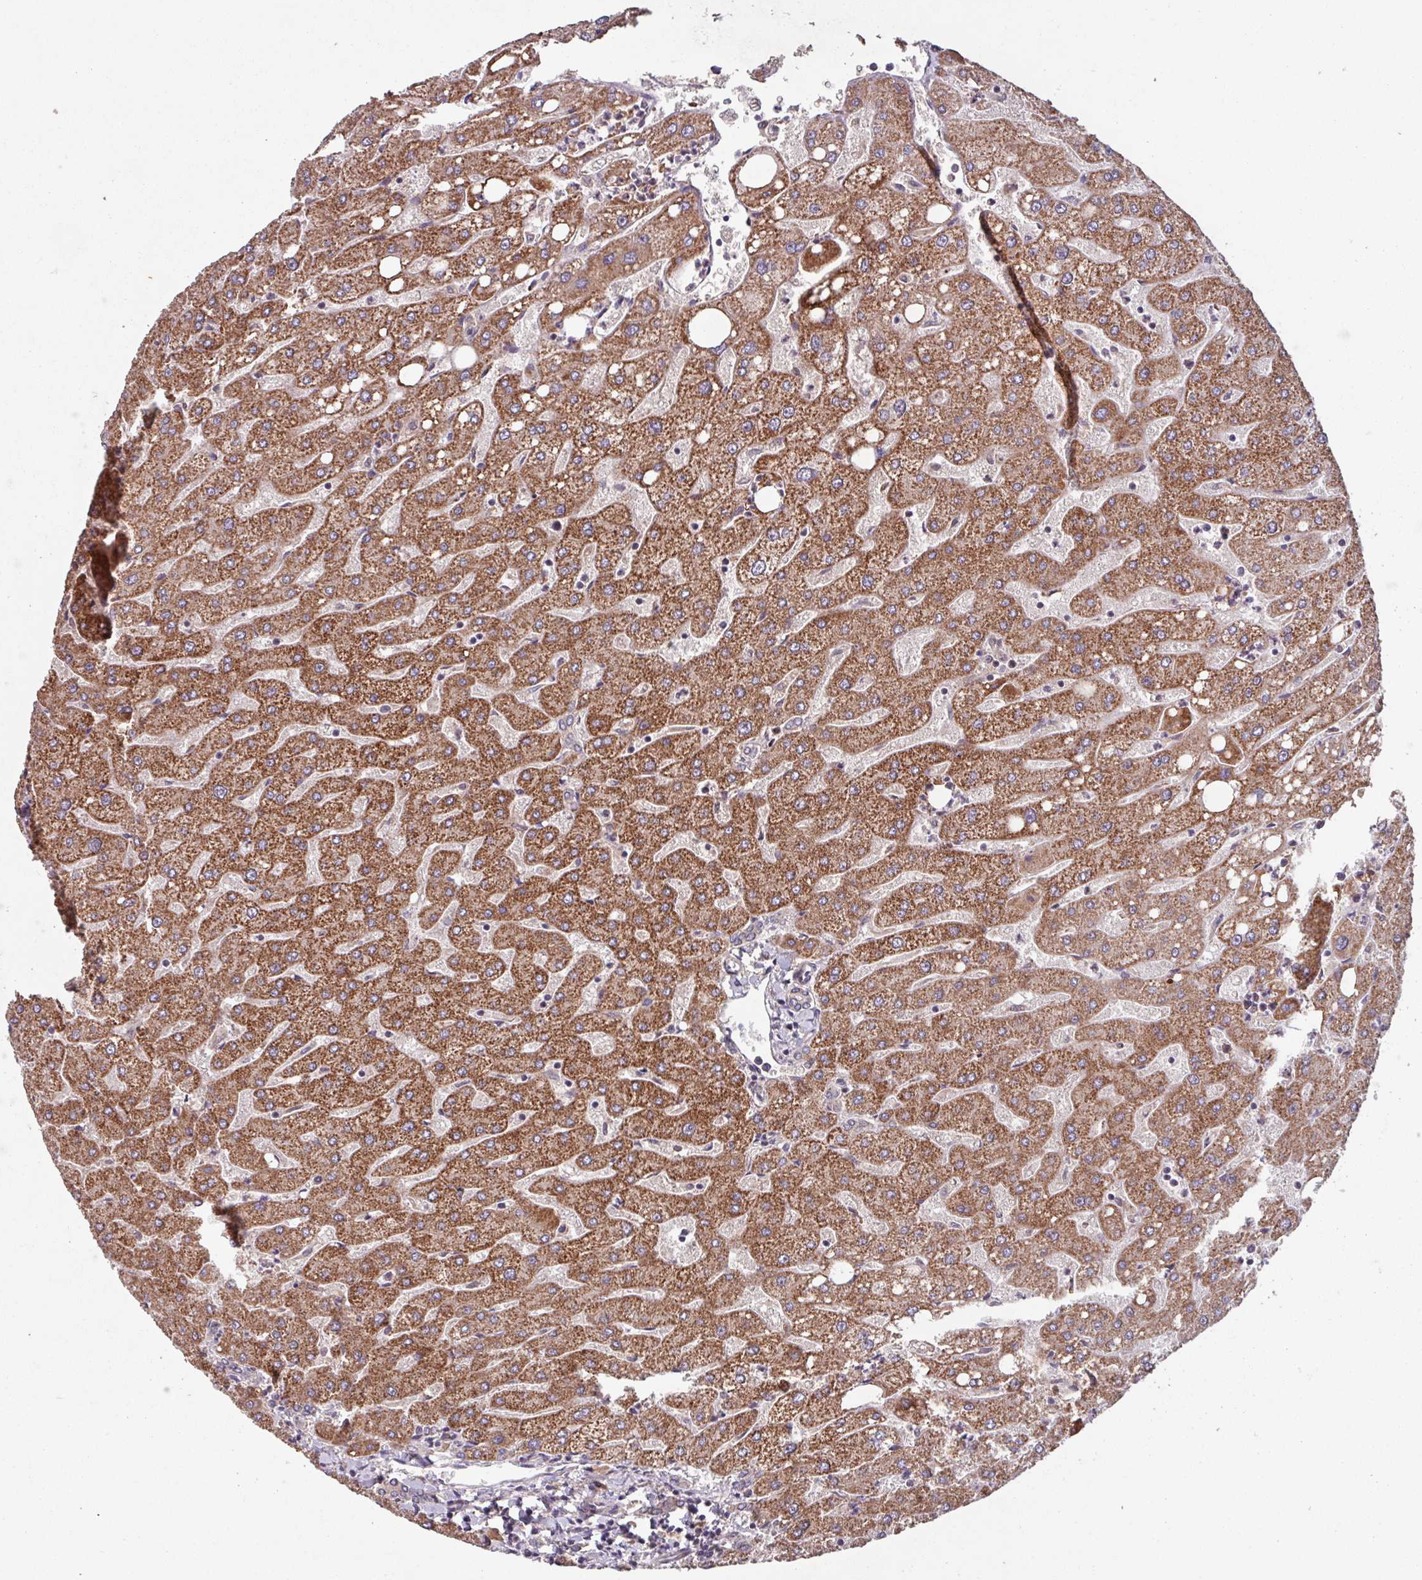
{"staining": {"intensity": "weak", "quantity": "25%-75%", "location": "cytoplasmic/membranous"}, "tissue": "liver", "cell_type": "Cholangiocytes", "image_type": "normal", "snomed": [{"axis": "morphology", "description": "Normal tissue, NOS"}, {"axis": "topography", "description": "Liver"}], "caption": "High-power microscopy captured an immunohistochemistry (IHC) micrograph of benign liver, revealing weak cytoplasmic/membranous positivity in about 25%-75% of cholangiocytes.", "gene": "TMEM88", "patient": {"sex": "male", "age": 67}}